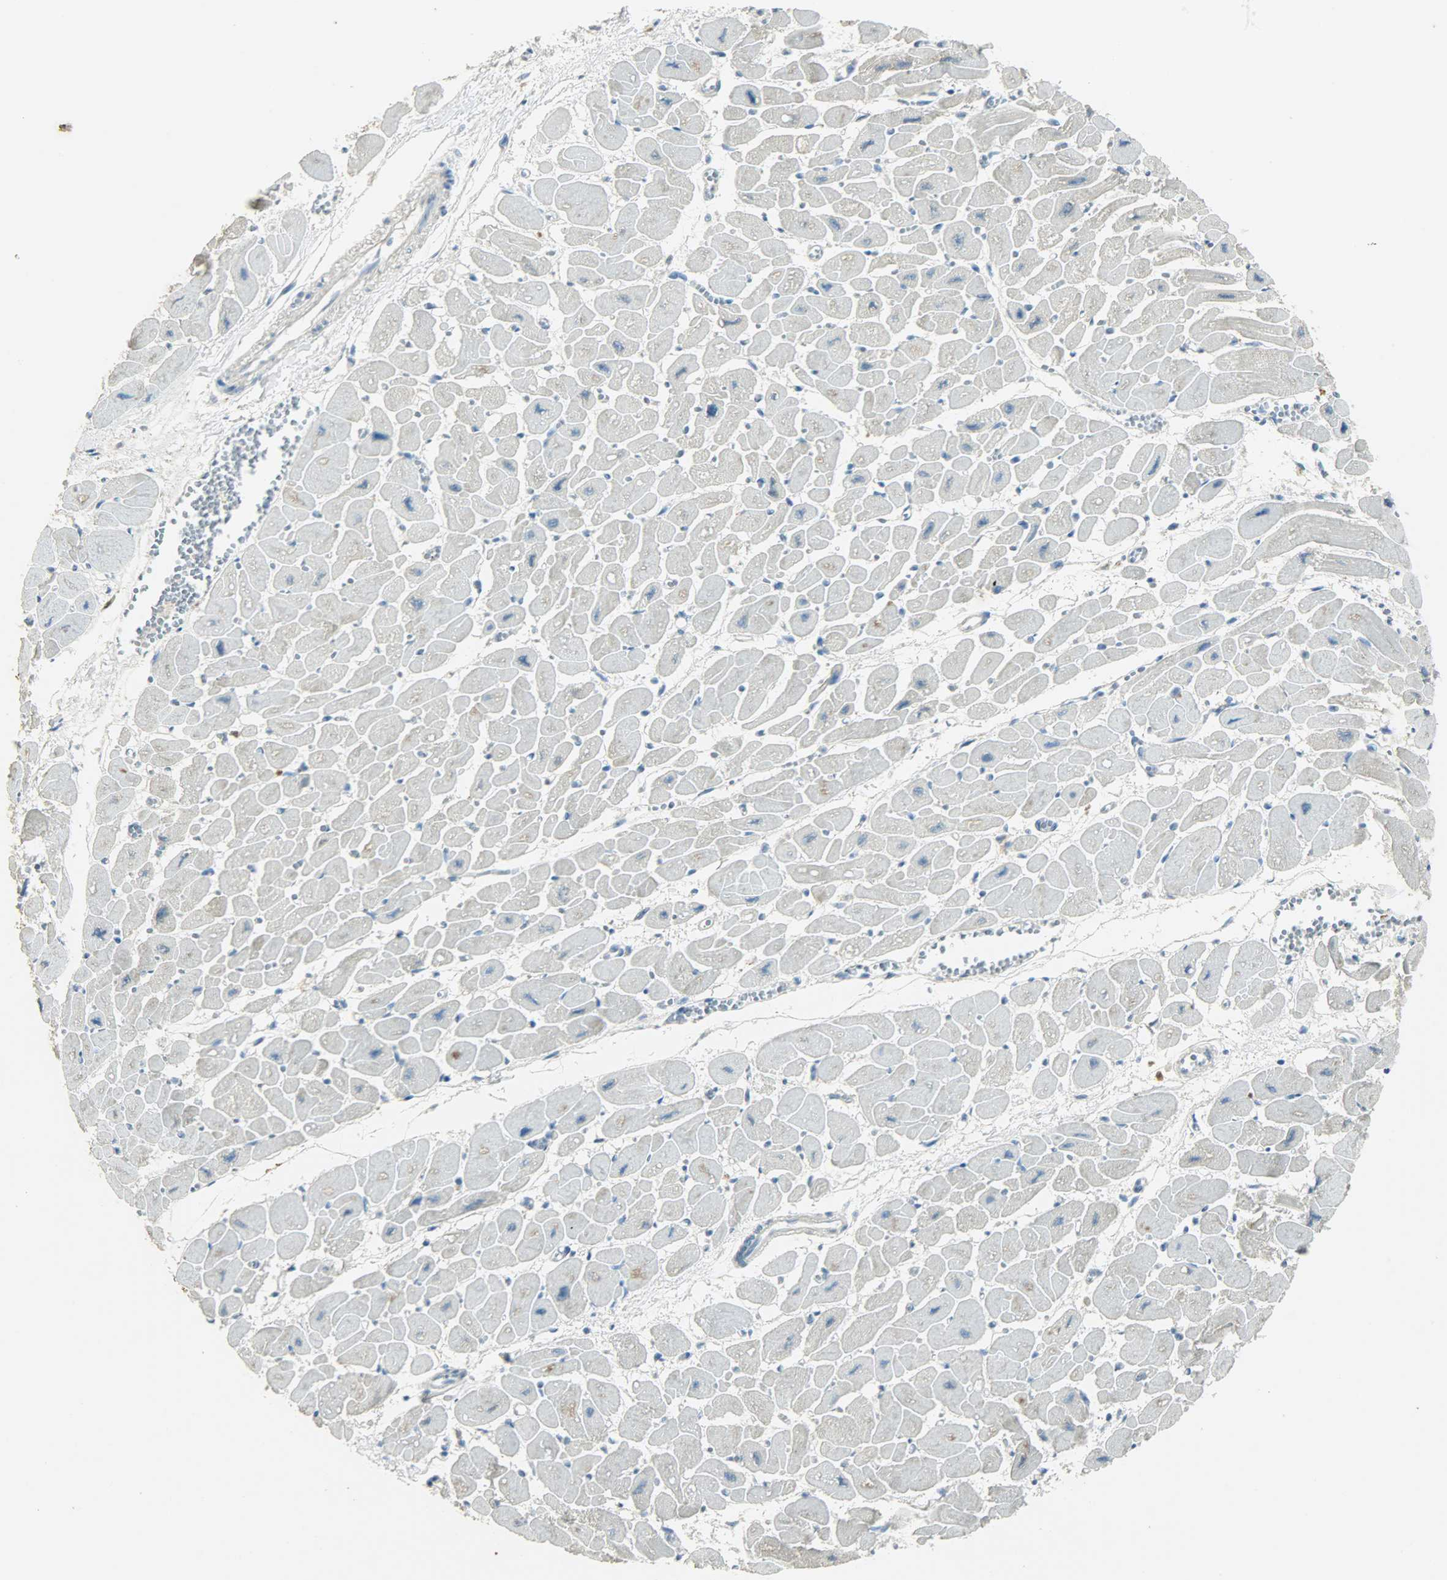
{"staining": {"intensity": "weak", "quantity": "<25%", "location": "cytoplasmic/membranous"}, "tissue": "heart muscle", "cell_type": "Cardiomyocytes", "image_type": "normal", "snomed": [{"axis": "morphology", "description": "Normal tissue, NOS"}, {"axis": "topography", "description": "Heart"}], "caption": "Immunohistochemistry (IHC) image of benign heart muscle stained for a protein (brown), which reveals no staining in cardiomyocytes. Brightfield microscopy of immunohistochemistry (IHC) stained with DAB (3,3'-diaminobenzidine) (brown) and hematoxylin (blue), captured at high magnification.", "gene": "TPX2", "patient": {"sex": "female", "age": 54}}